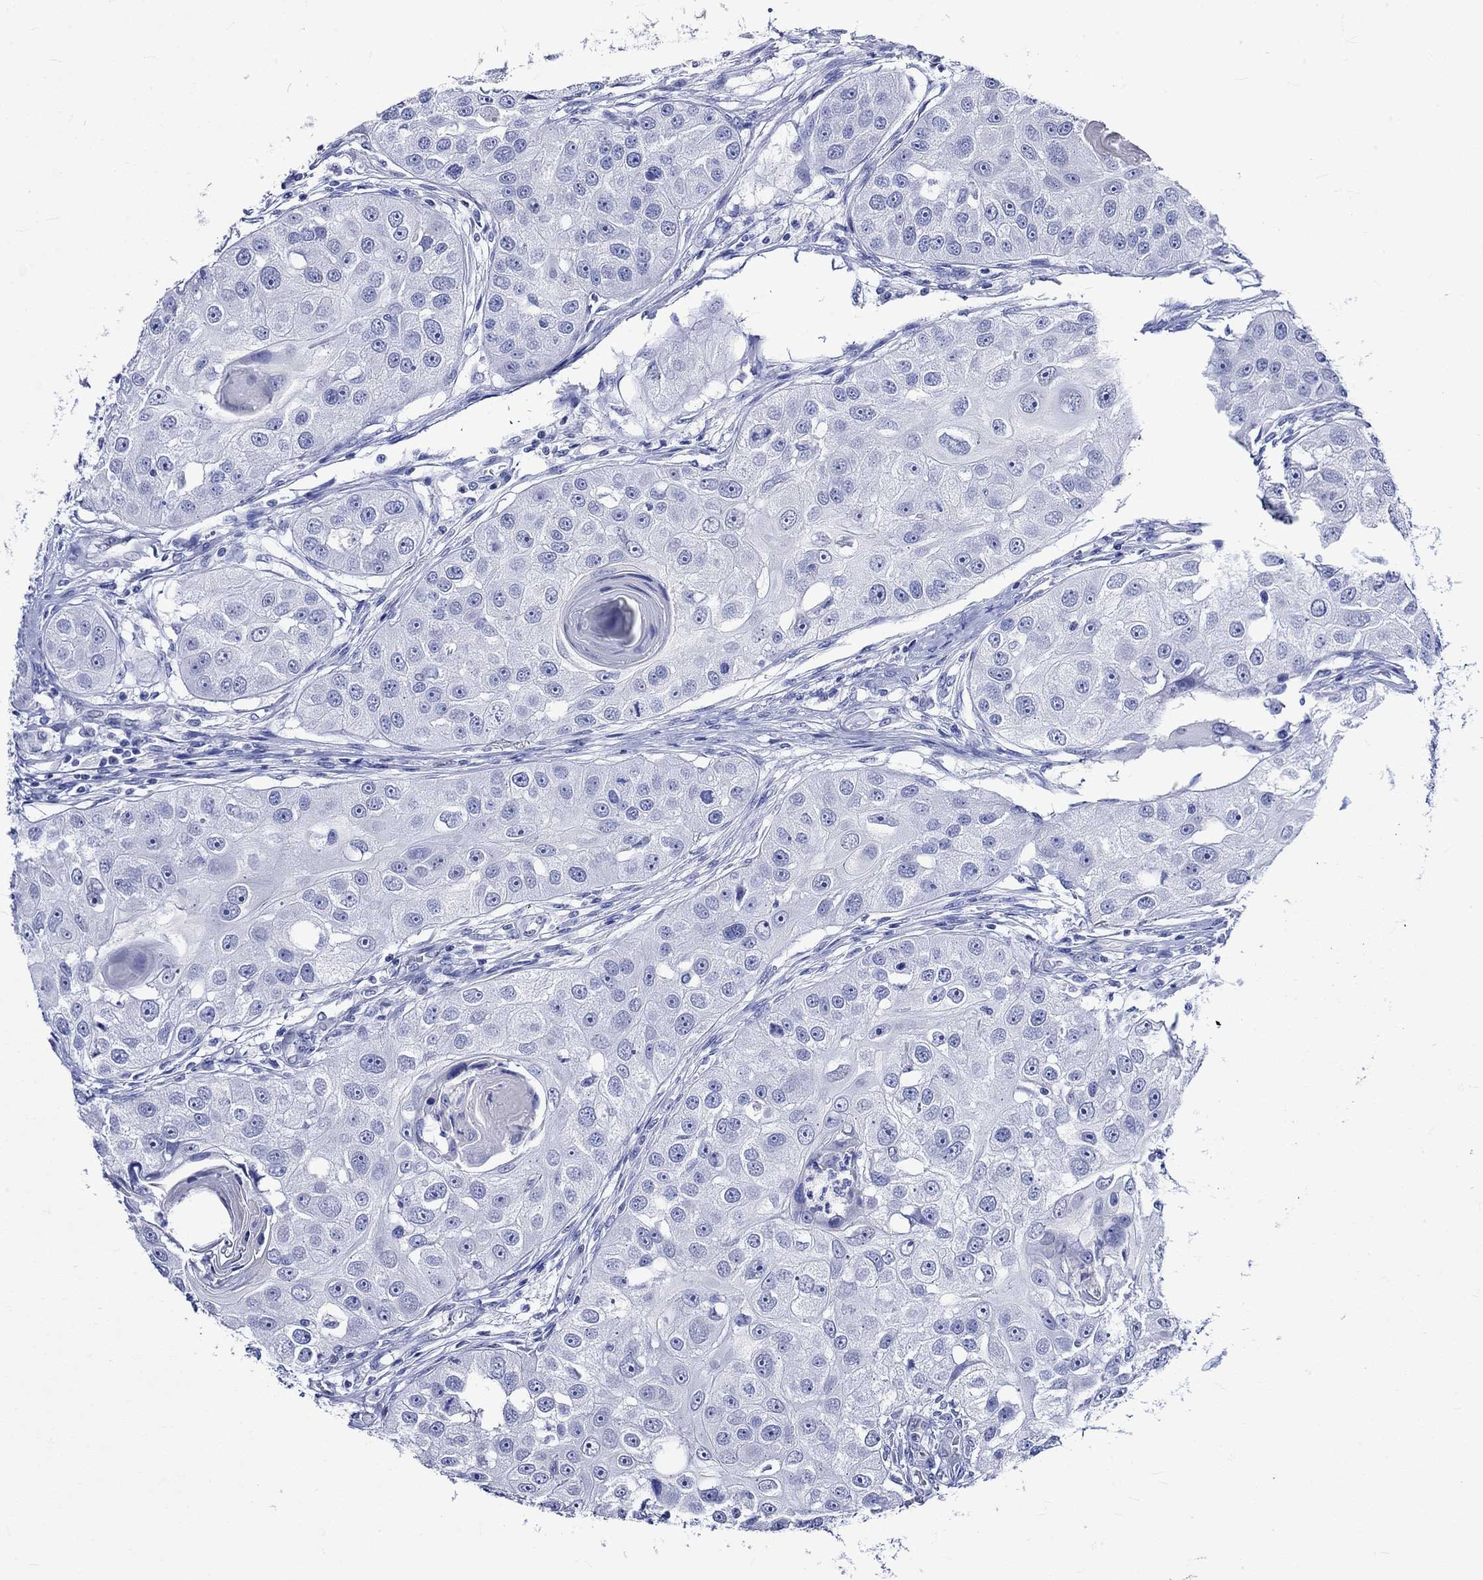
{"staining": {"intensity": "negative", "quantity": "none", "location": "none"}, "tissue": "head and neck cancer", "cell_type": "Tumor cells", "image_type": "cancer", "snomed": [{"axis": "morphology", "description": "Normal tissue, NOS"}, {"axis": "morphology", "description": "Squamous cell carcinoma, NOS"}, {"axis": "topography", "description": "Skeletal muscle"}, {"axis": "topography", "description": "Head-Neck"}], "caption": "DAB immunohistochemical staining of human head and neck squamous cell carcinoma reveals no significant expression in tumor cells.", "gene": "CRYAB", "patient": {"sex": "male", "age": 51}}